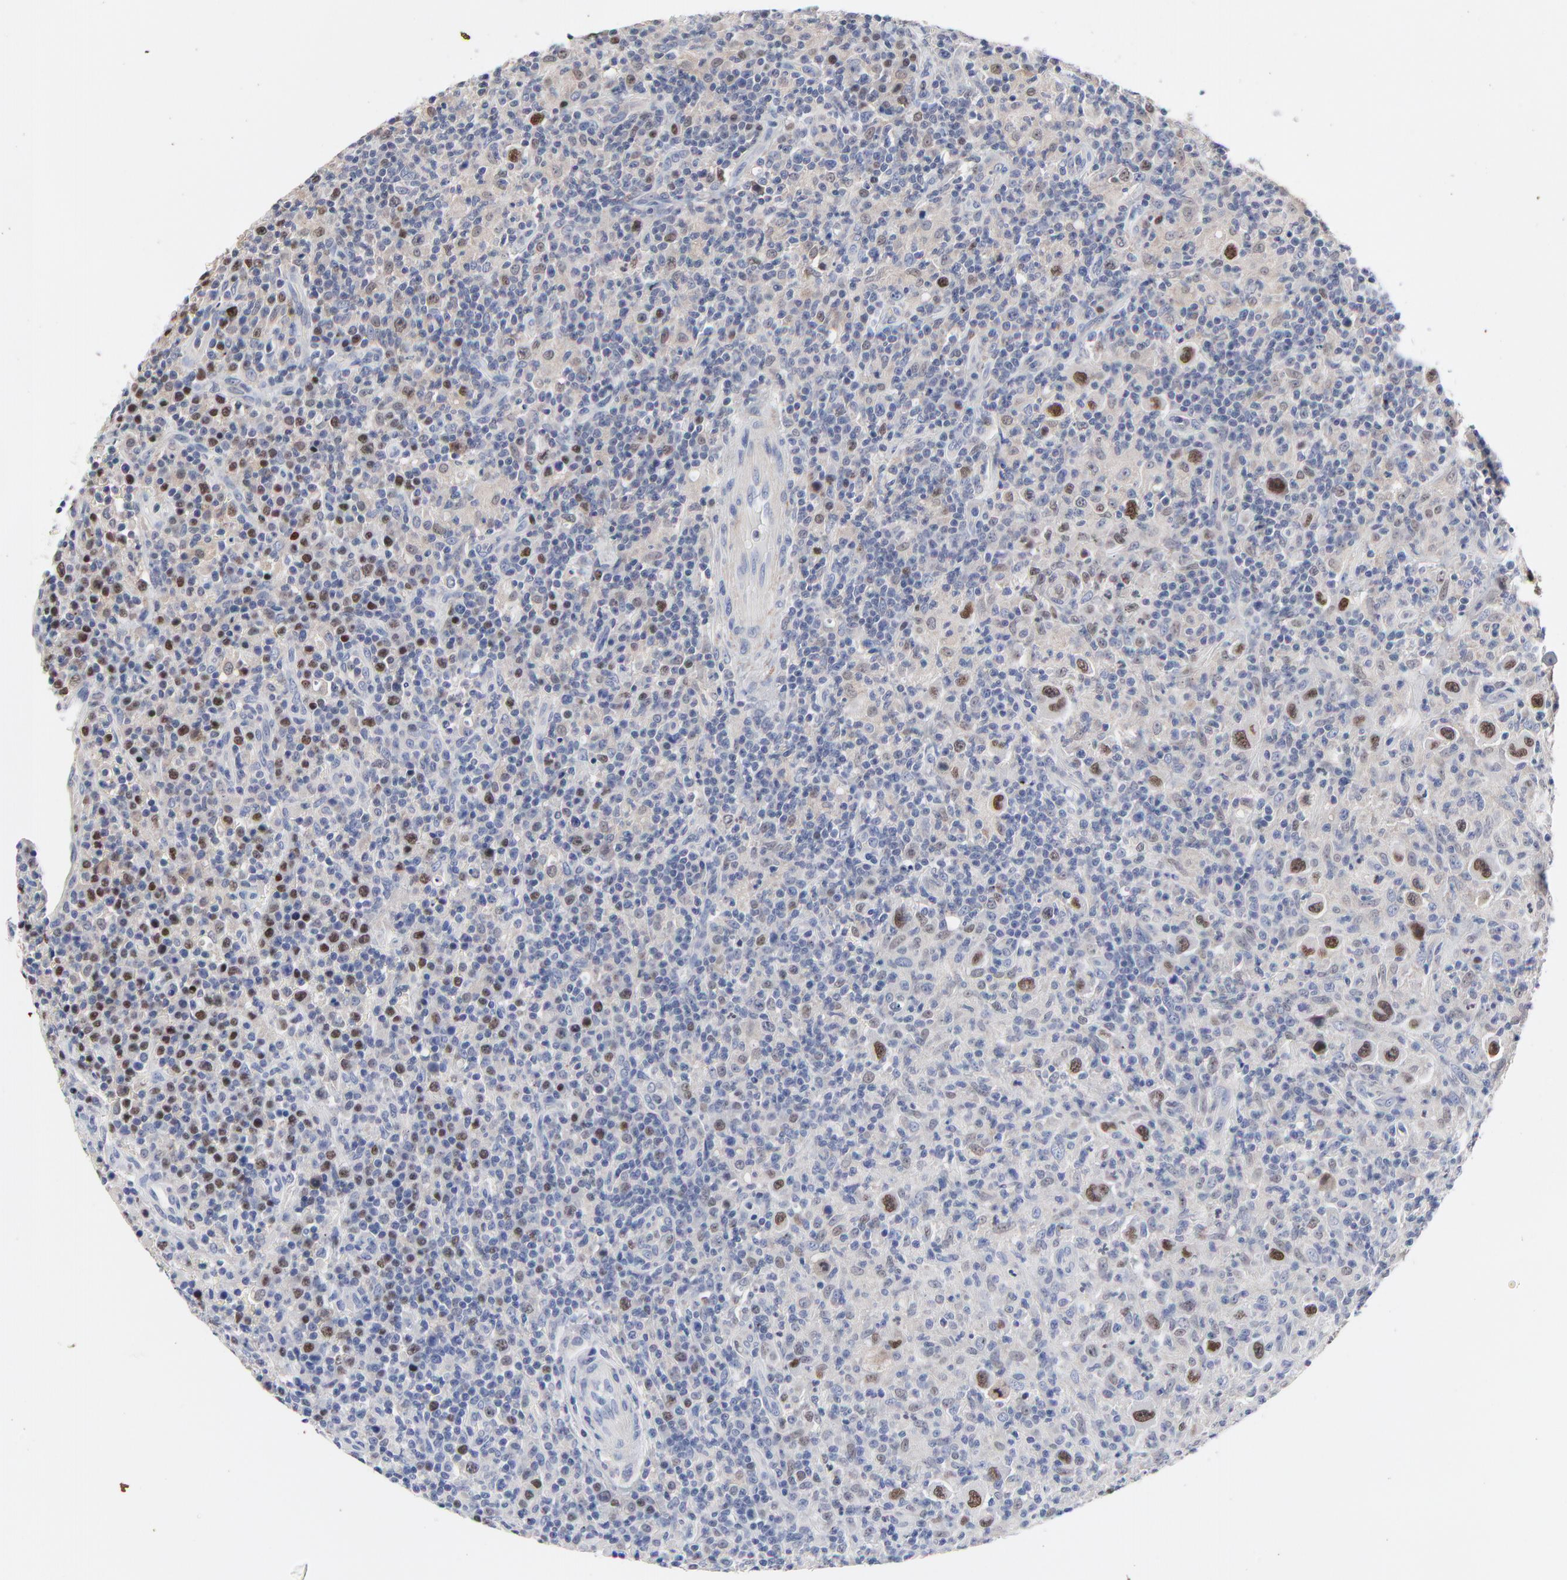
{"staining": {"intensity": "moderate", "quantity": "<25%", "location": "nuclear"}, "tissue": "lymphoma", "cell_type": "Tumor cells", "image_type": "cancer", "snomed": [{"axis": "morphology", "description": "Hodgkin's disease, NOS"}, {"axis": "topography", "description": "Lymph node"}], "caption": "Immunohistochemistry (IHC) image of human lymphoma stained for a protein (brown), which reveals low levels of moderate nuclear staining in approximately <25% of tumor cells.", "gene": "AADAC", "patient": {"sex": "male", "age": 65}}